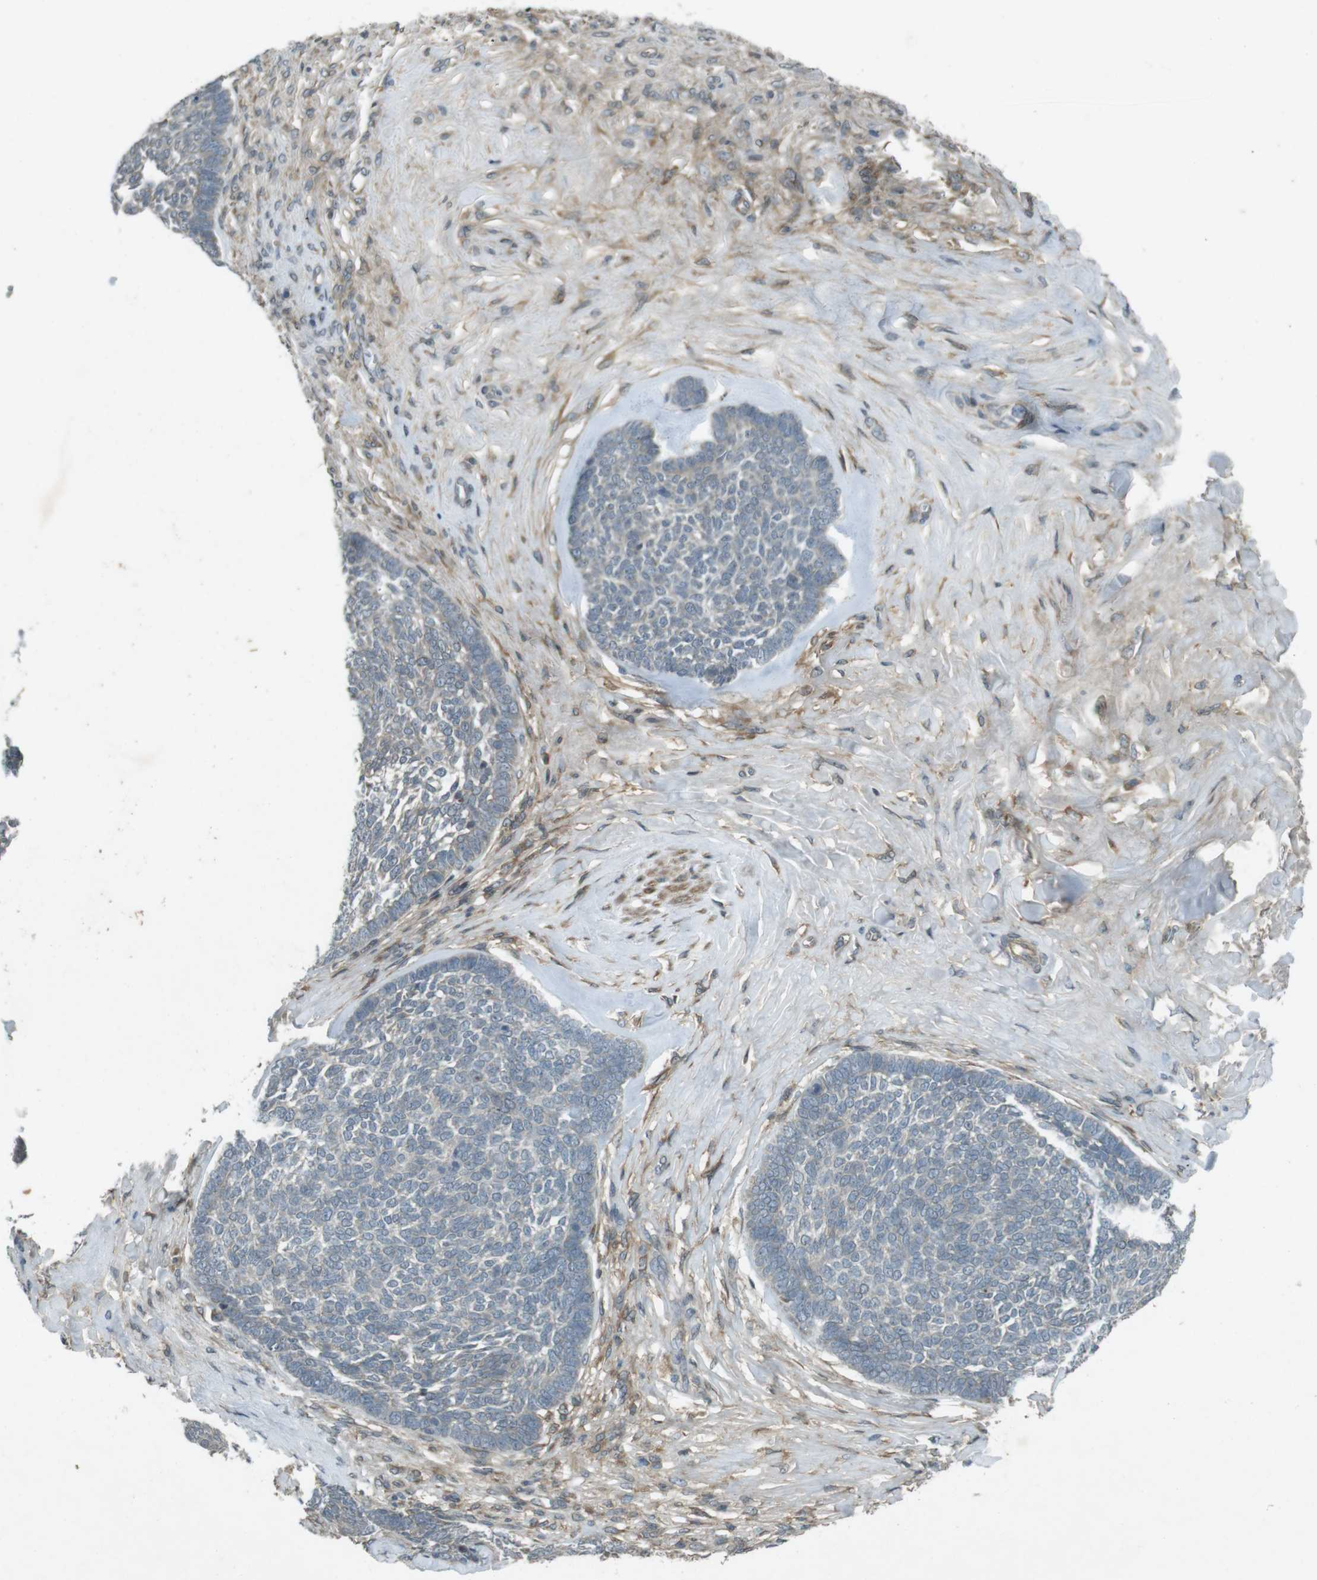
{"staining": {"intensity": "negative", "quantity": "none", "location": "none"}, "tissue": "skin cancer", "cell_type": "Tumor cells", "image_type": "cancer", "snomed": [{"axis": "morphology", "description": "Basal cell carcinoma"}, {"axis": "topography", "description": "Skin"}], "caption": "DAB (3,3'-diaminobenzidine) immunohistochemical staining of human skin basal cell carcinoma shows no significant expression in tumor cells.", "gene": "ZYX", "patient": {"sex": "male", "age": 84}}